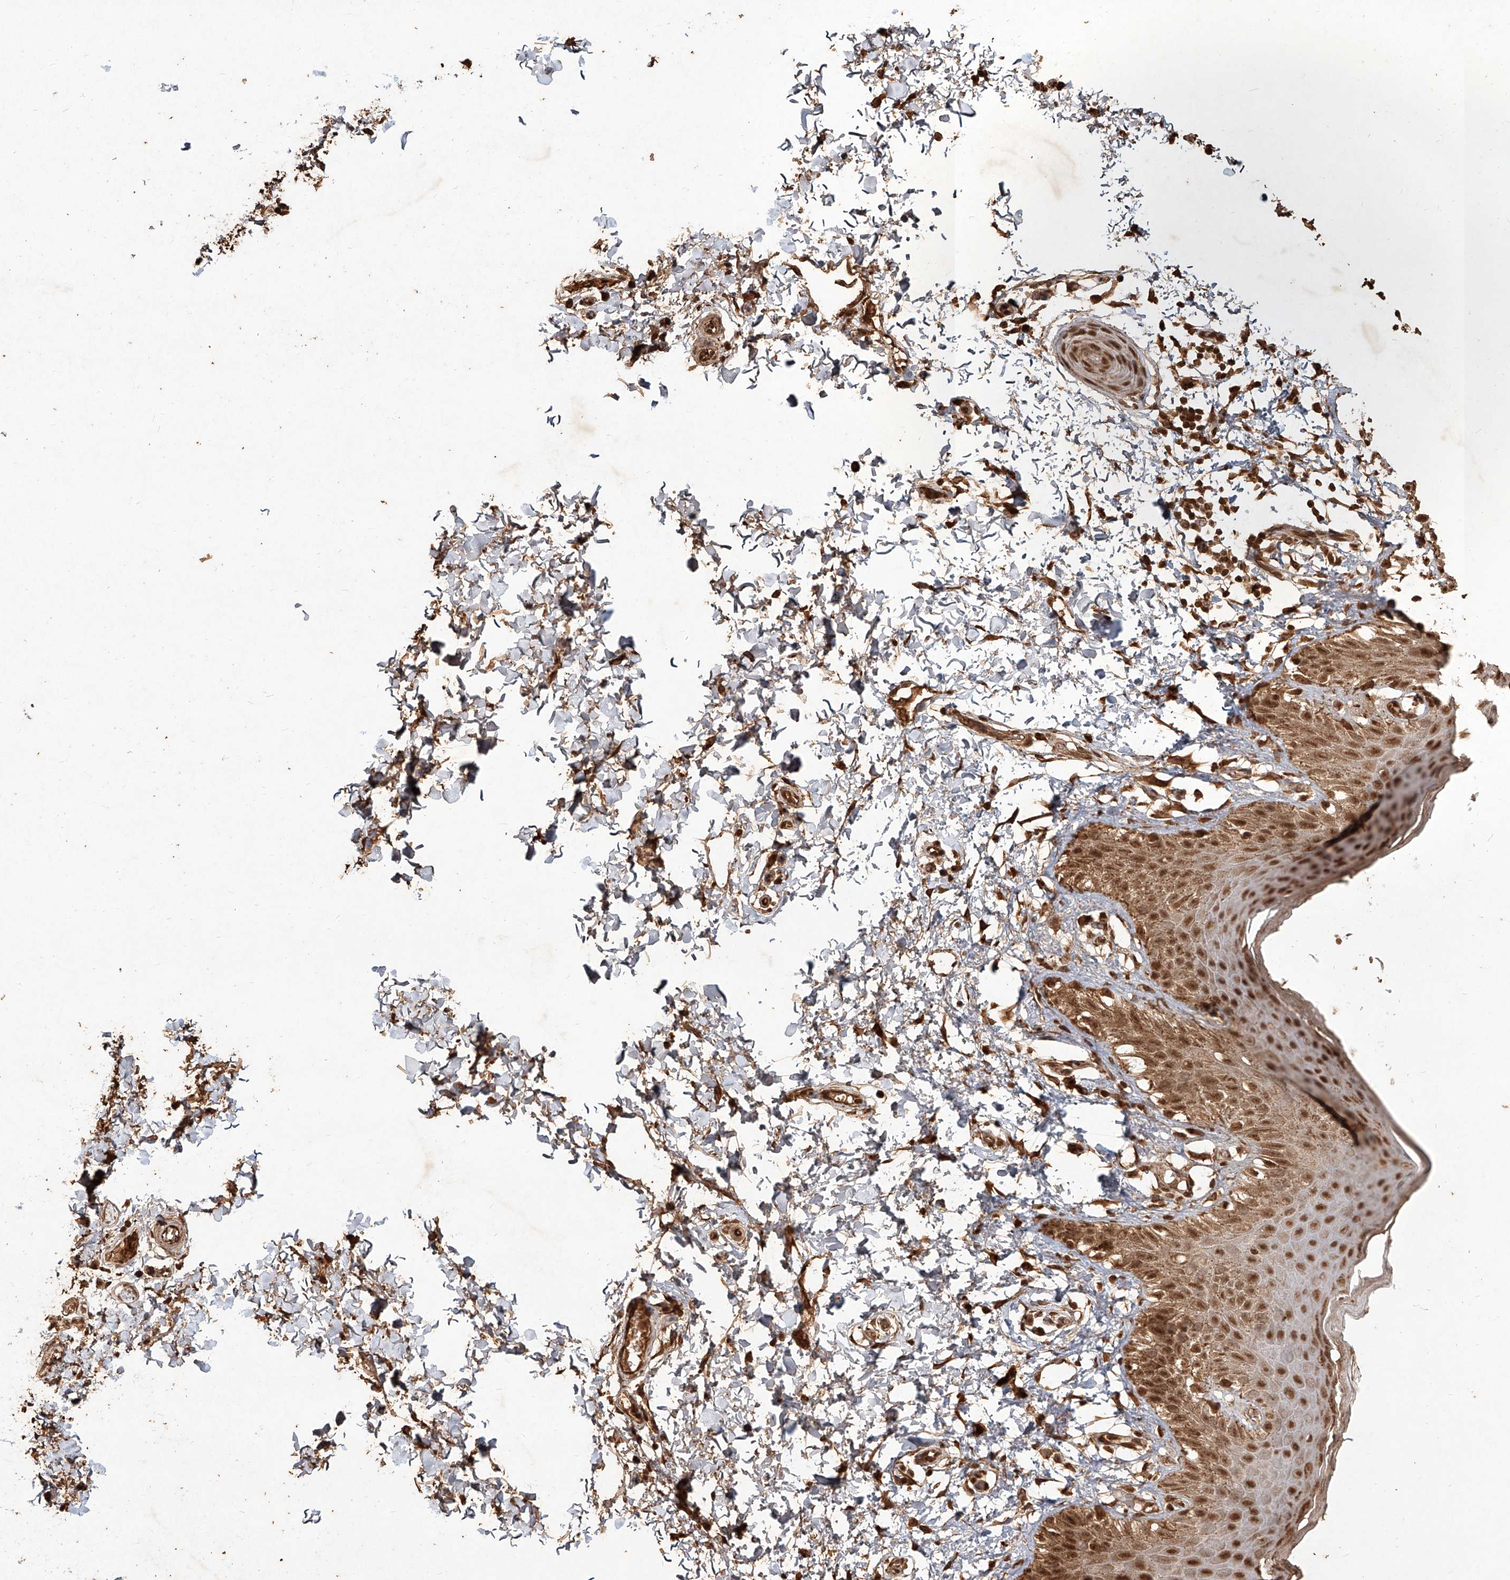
{"staining": {"intensity": "moderate", "quantity": ">75%", "location": "cytoplasmic/membranous,nuclear"}, "tissue": "skin", "cell_type": "Epidermal cells", "image_type": "normal", "snomed": [{"axis": "morphology", "description": "Normal tissue, NOS"}, {"axis": "topography", "description": "Anal"}], "caption": "Epidermal cells reveal medium levels of moderate cytoplasmic/membranous,nuclear expression in approximately >75% of cells in normal human skin. (Brightfield microscopy of DAB IHC at high magnification).", "gene": "UBE2K", "patient": {"sex": "male", "age": 44}}